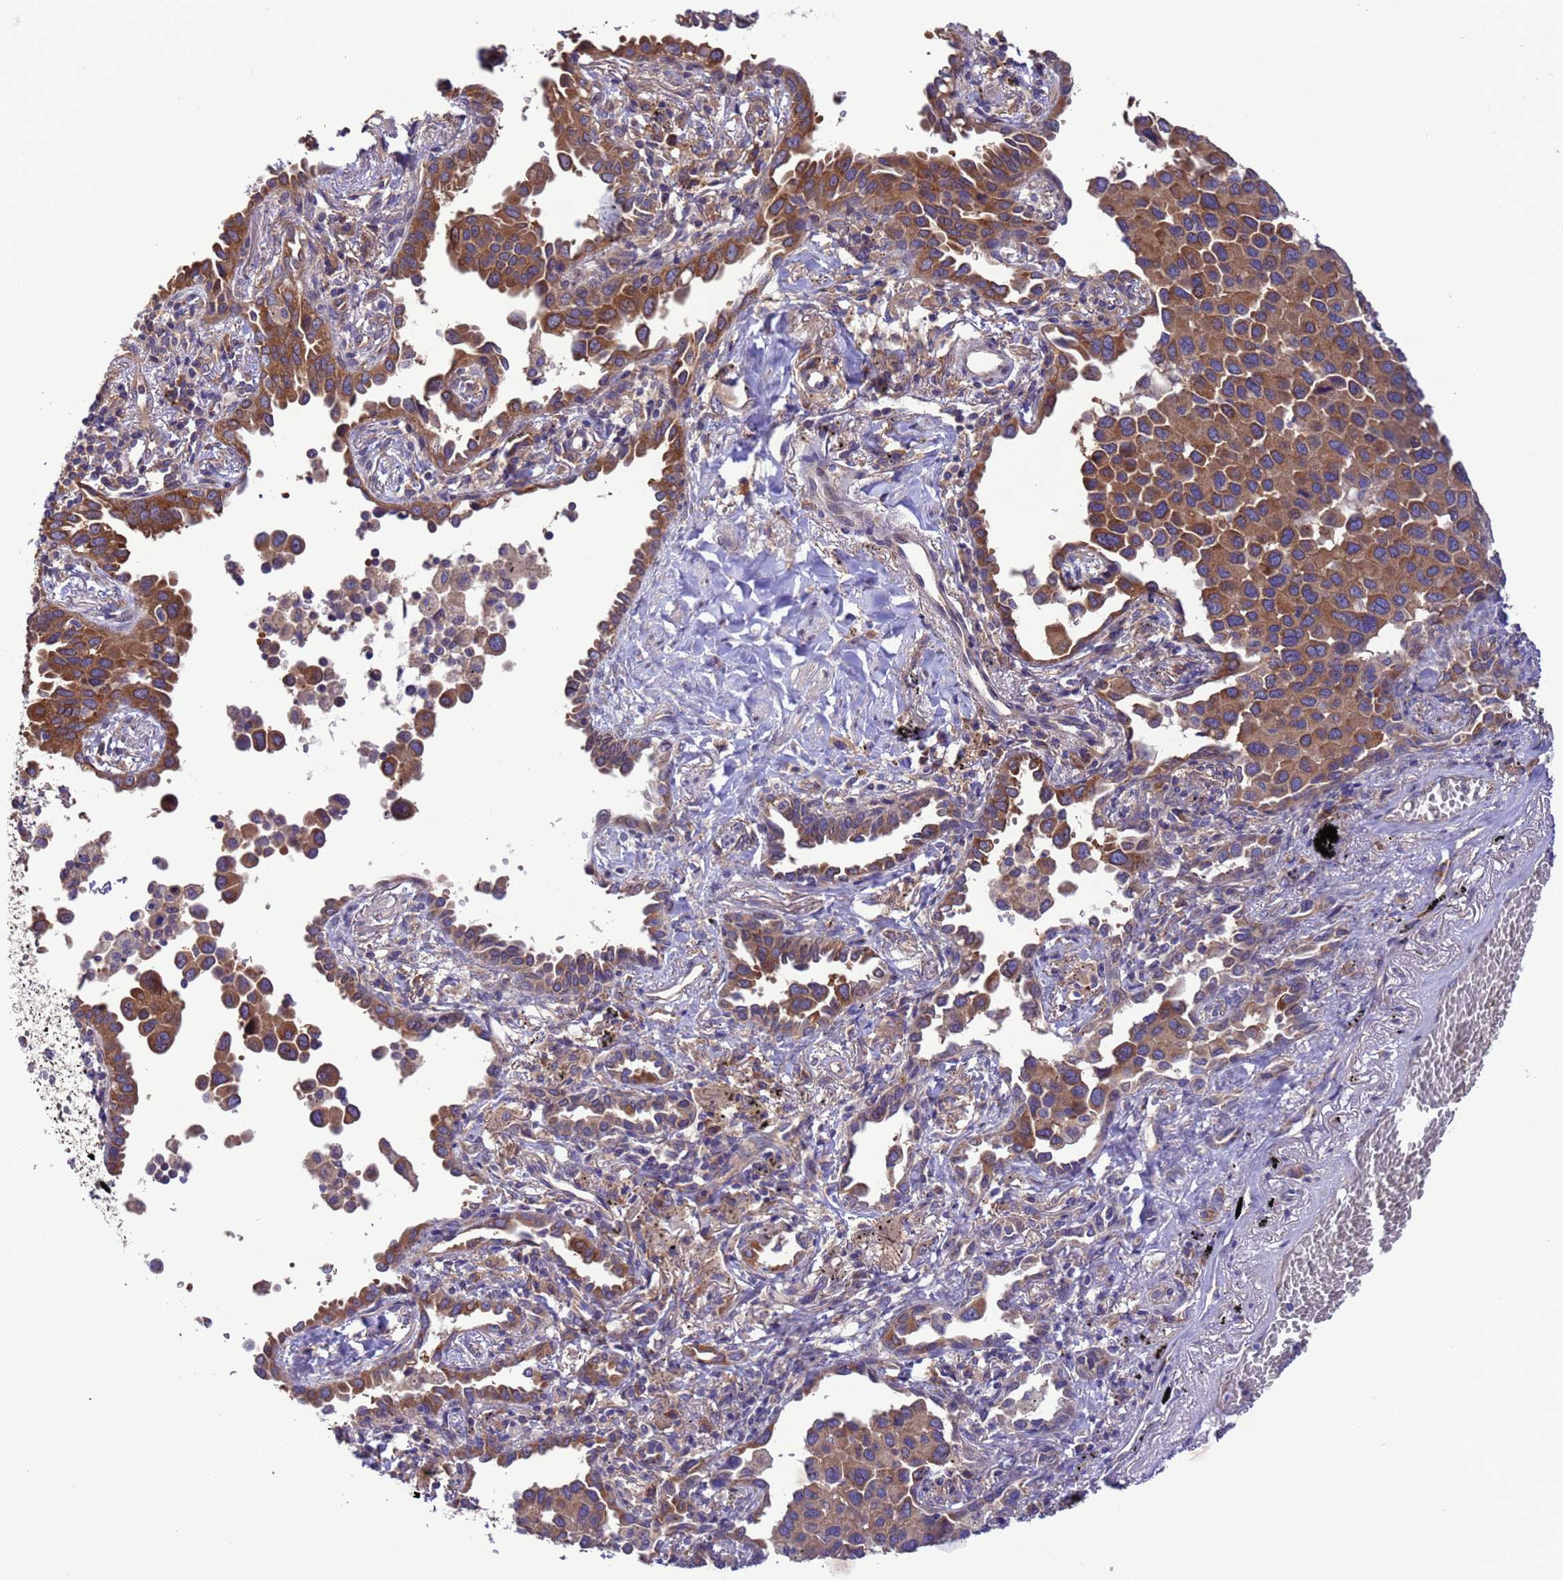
{"staining": {"intensity": "strong", "quantity": ">75%", "location": "cytoplasmic/membranous"}, "tissue": "lung cancer", "cell_type": "Tumor cells", "image_type": "cancer", "snomed": [{"axis": "morphology", "description": "Adenocarcinoma, NOS"}, {"axis": "topography", "description": "Lung"}], "caption": "A brown stain highlights strong cytoplasmic/membranous staining of a protein in lung adenocarcinoma tumor cells.", "gene": "ARHGAP12", "patient": {"sex": "male", "age": 67}}